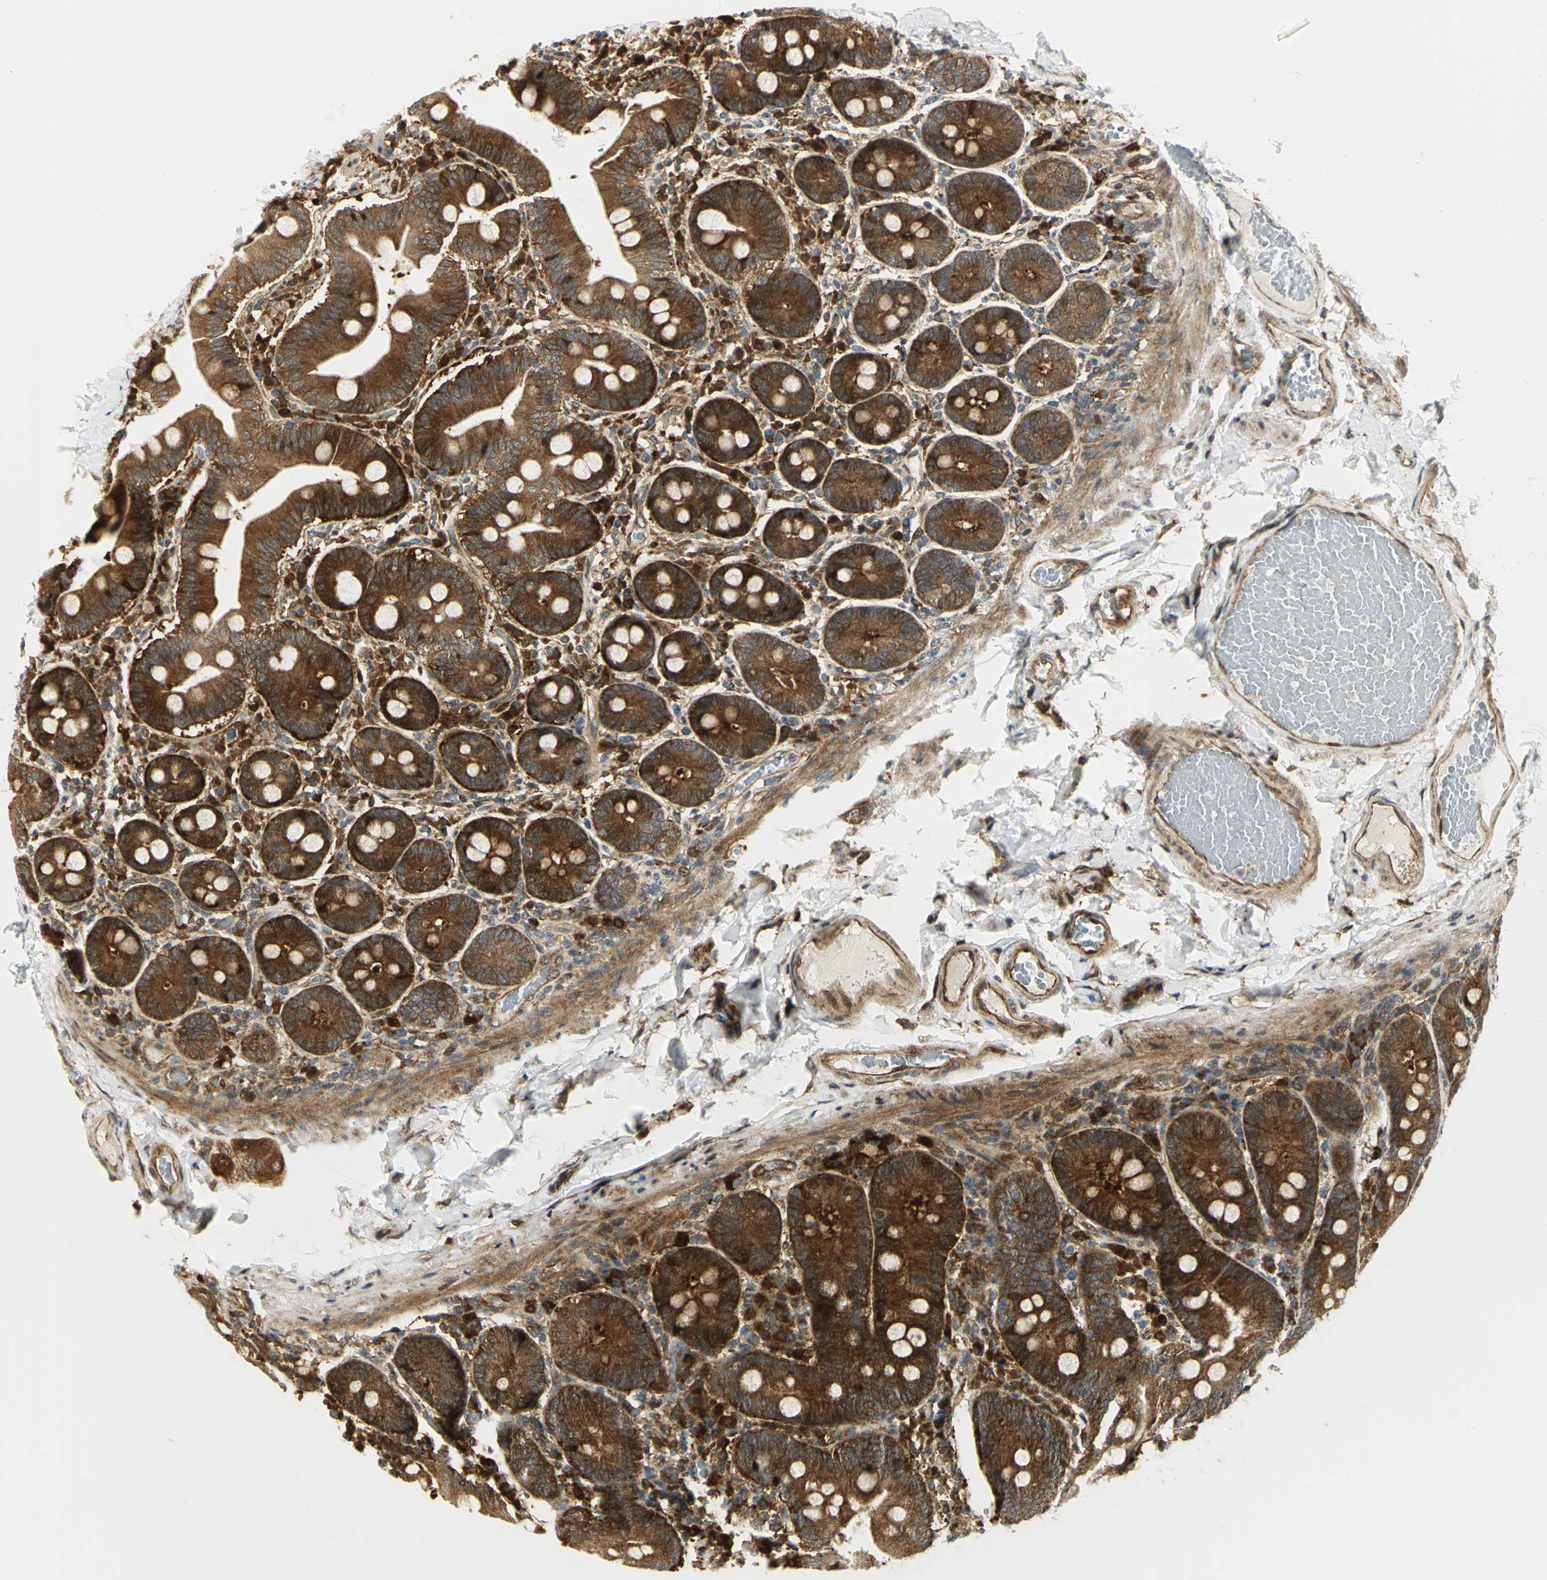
{"staining": {"intensity": "strong", "quantity": ">75%", "location": "cytoplasmic/membranous"}, "tissue": "duodenum", "cell_type": "Glandular cells", "image_type": "normal", "snomed": [{"axis": "morphology", "description": "Normal tissue, NOS"}, {"axis": "topography", "description": "Duodenum"}], "caption": "Protein expression by IHC reveals strong cytoplasmic/membranous staining in about >75% of glandular cells in benign duodenum. (brown staining indicates protein expression, while blue staining denotes nuclei).", "gene": "EEA1", "patient": {"sex": "male", "age": 66}}